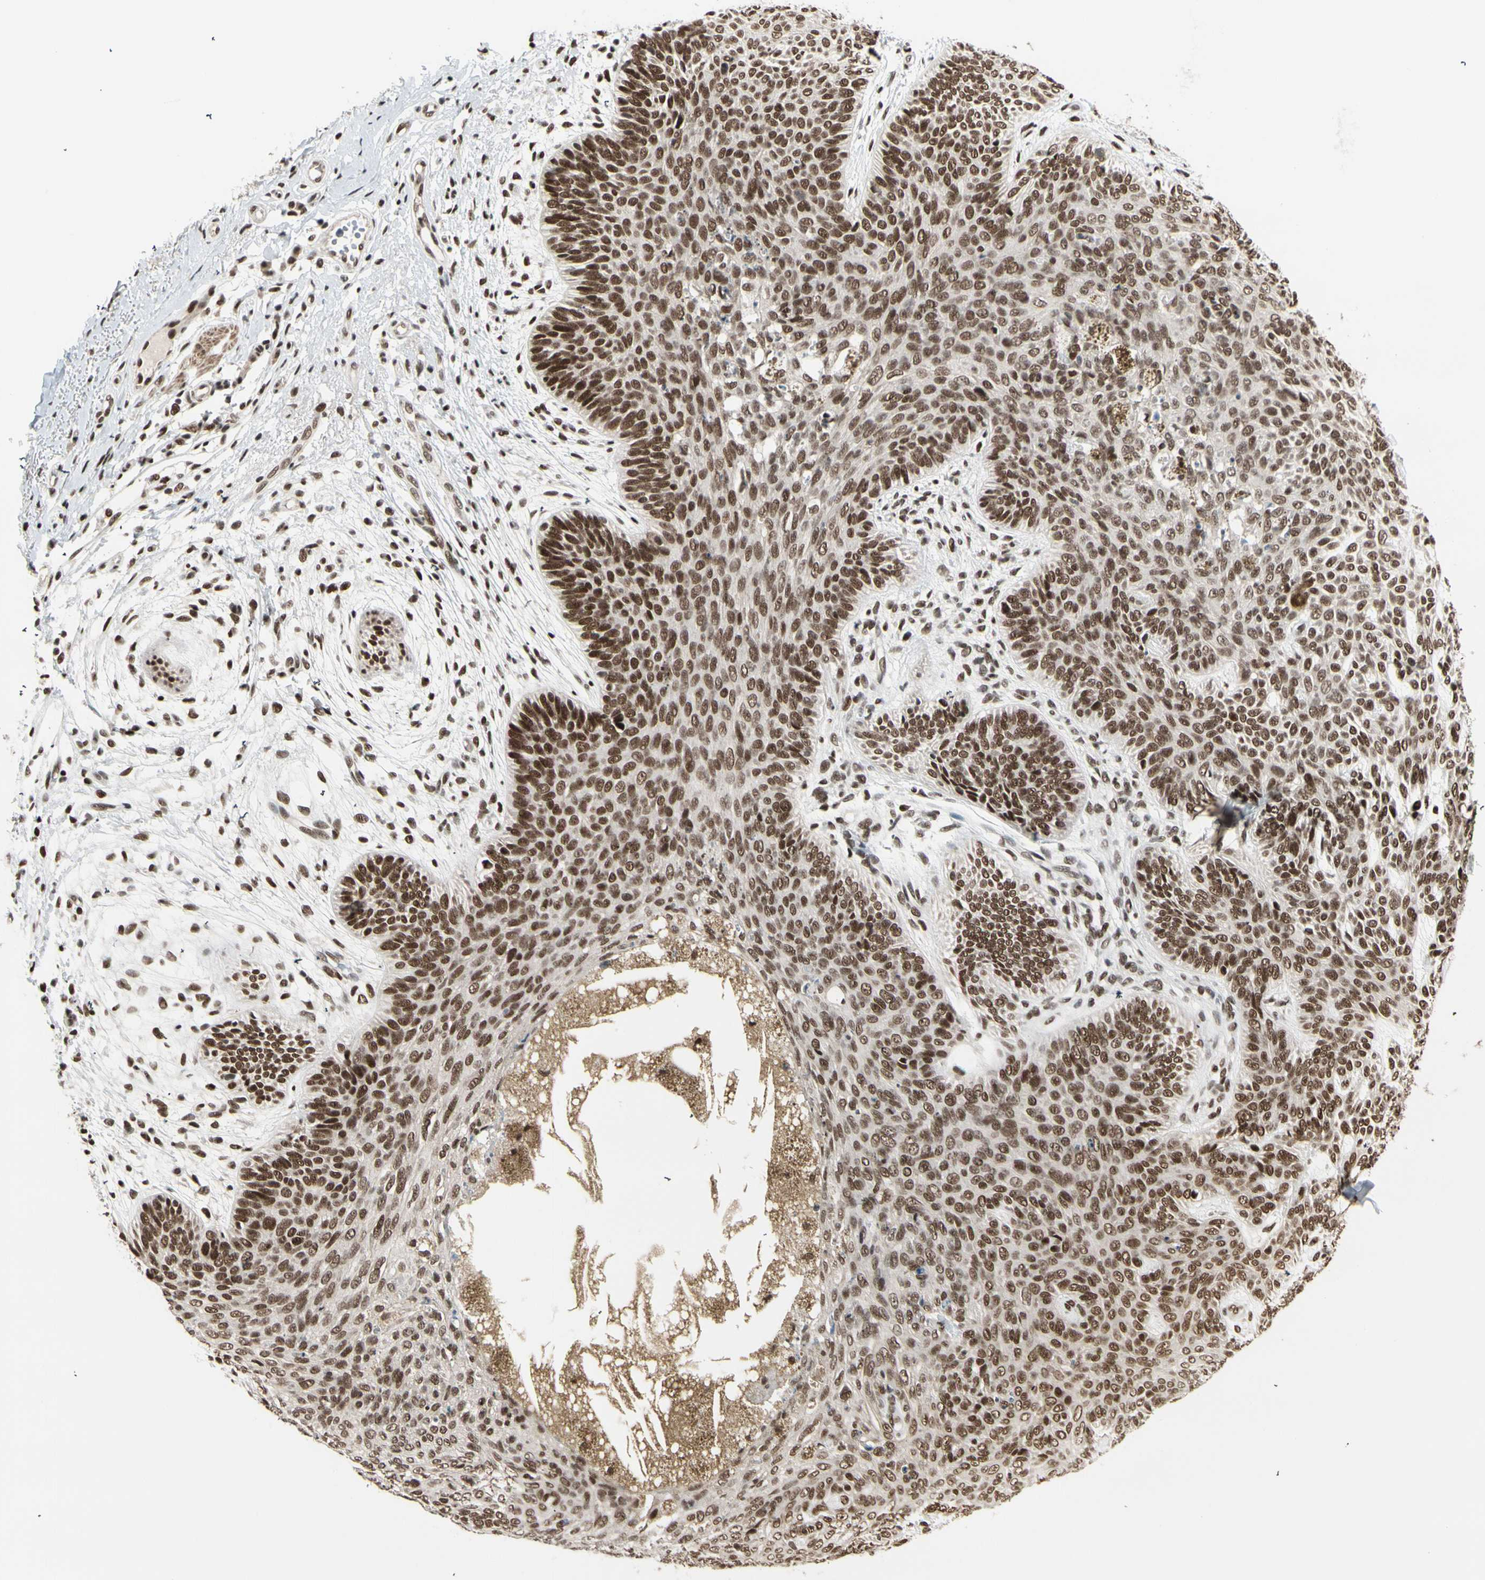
{"staining": {"intensity": "moderate", "quantity": ">75%", "location": "nuclear"}, "tissue": "skin cancer", "cell_type": "Tumor cells", "image_type": "cancer", "snomed": [{"axis": "morphology", "description": "Normal tissue, NOS"}, {"axis": "morphology", "description": "Basal cell carcinoma"}, {"axis": "topography", "description": "Skin"}], "caption": "A brown stain shows moderate nuclear staining of a protein in human skin cancer (basal cell carcinoma) tumor cells.", "gene": "CHAMP1", "patient": {"sex": "male", "age": 52}}